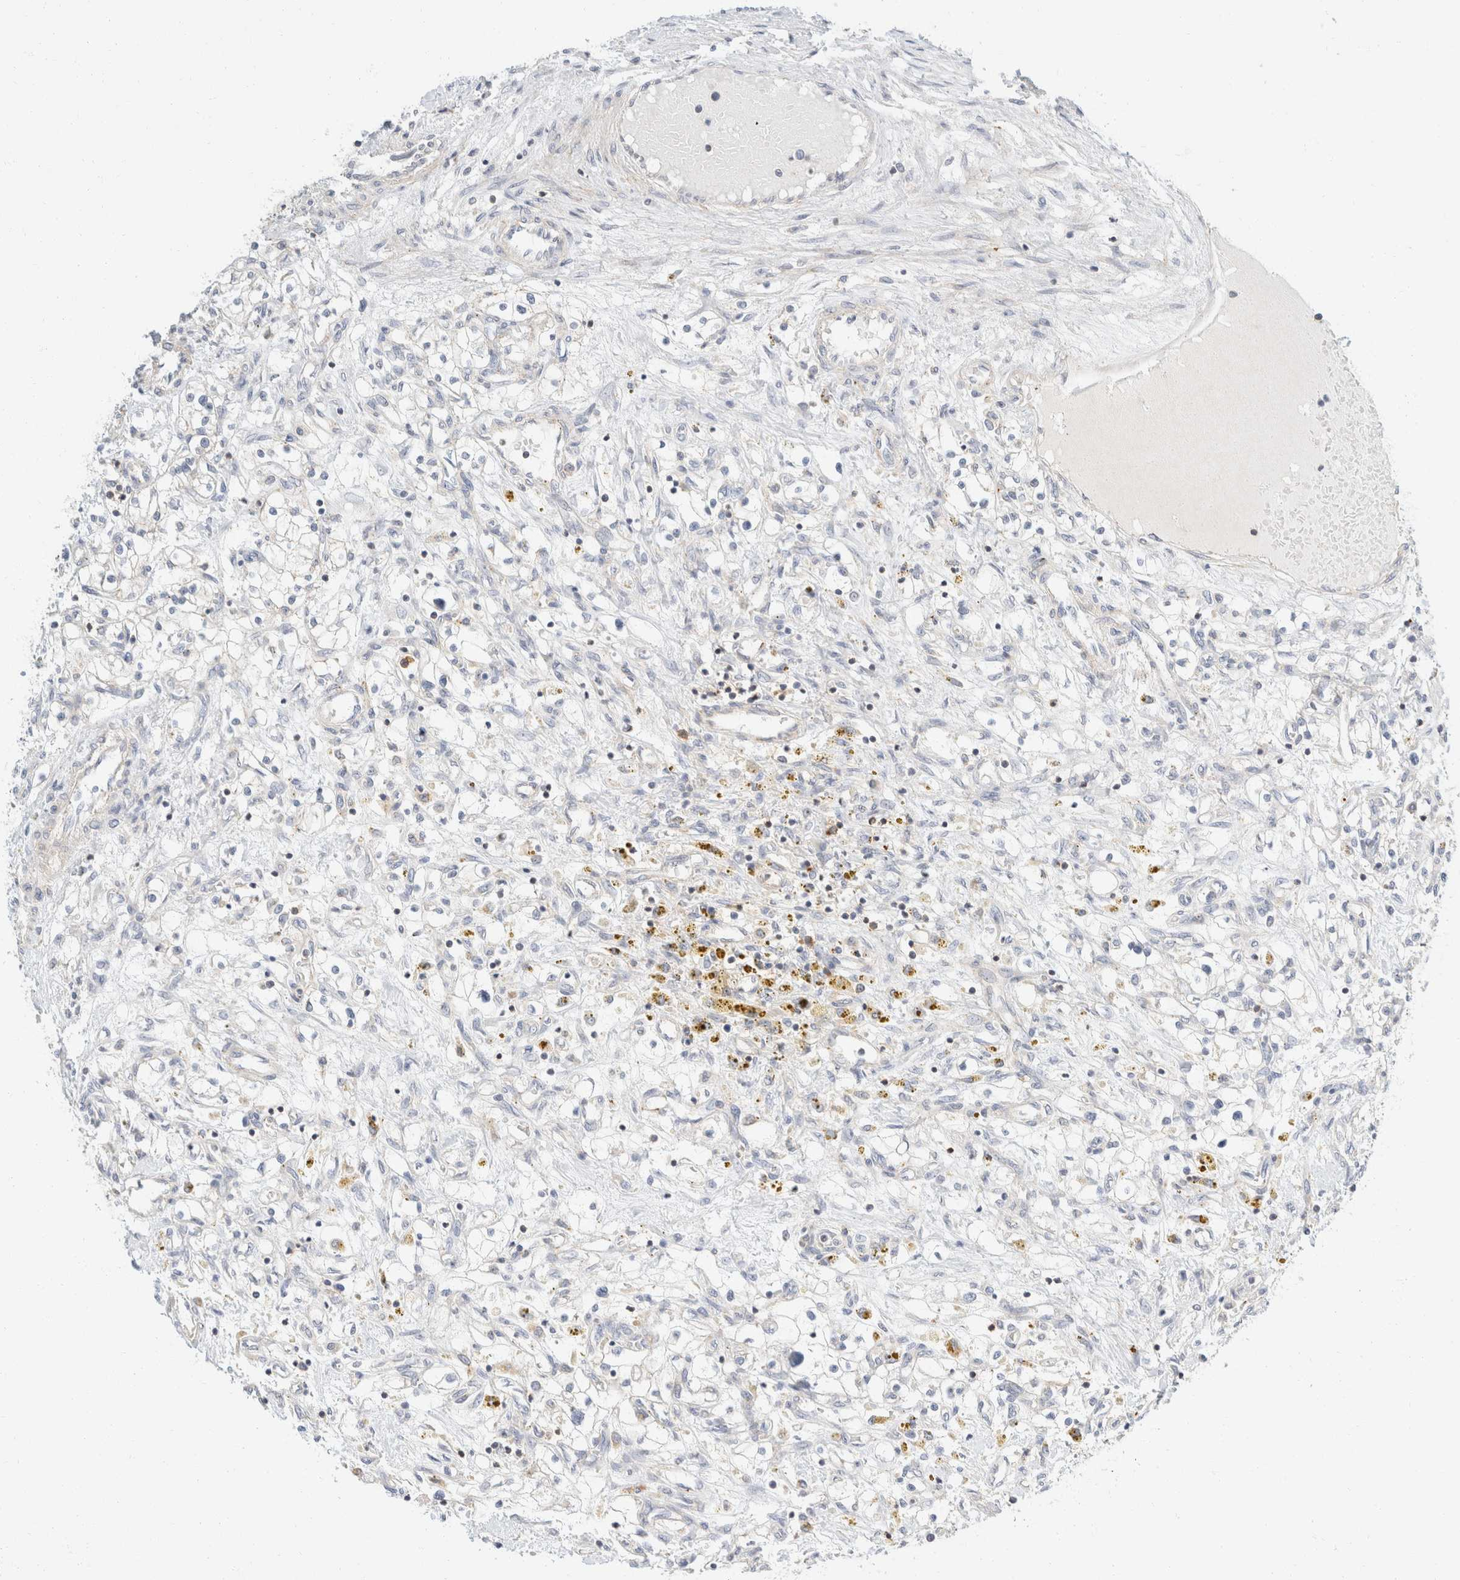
{"staining": {"intensity": "negative", "quantity": "none", "location": "none"}, "tissue": "renal cancer", "cell_type": "Tumor cells", "image_type": "cancer", "snomed": [{"axis": "morphology", "description": "Adenocarcinoma, NOS"}, {"axis": "topography", "description": "Kidney"}], "caption": "Renal cancer was stained to show a protein in brown. There is no significant expression in tumor cells. Nuclei are stained in blue.", "gene": "SH3GLB2", "patient": {"sex": "male", "age": 68}}